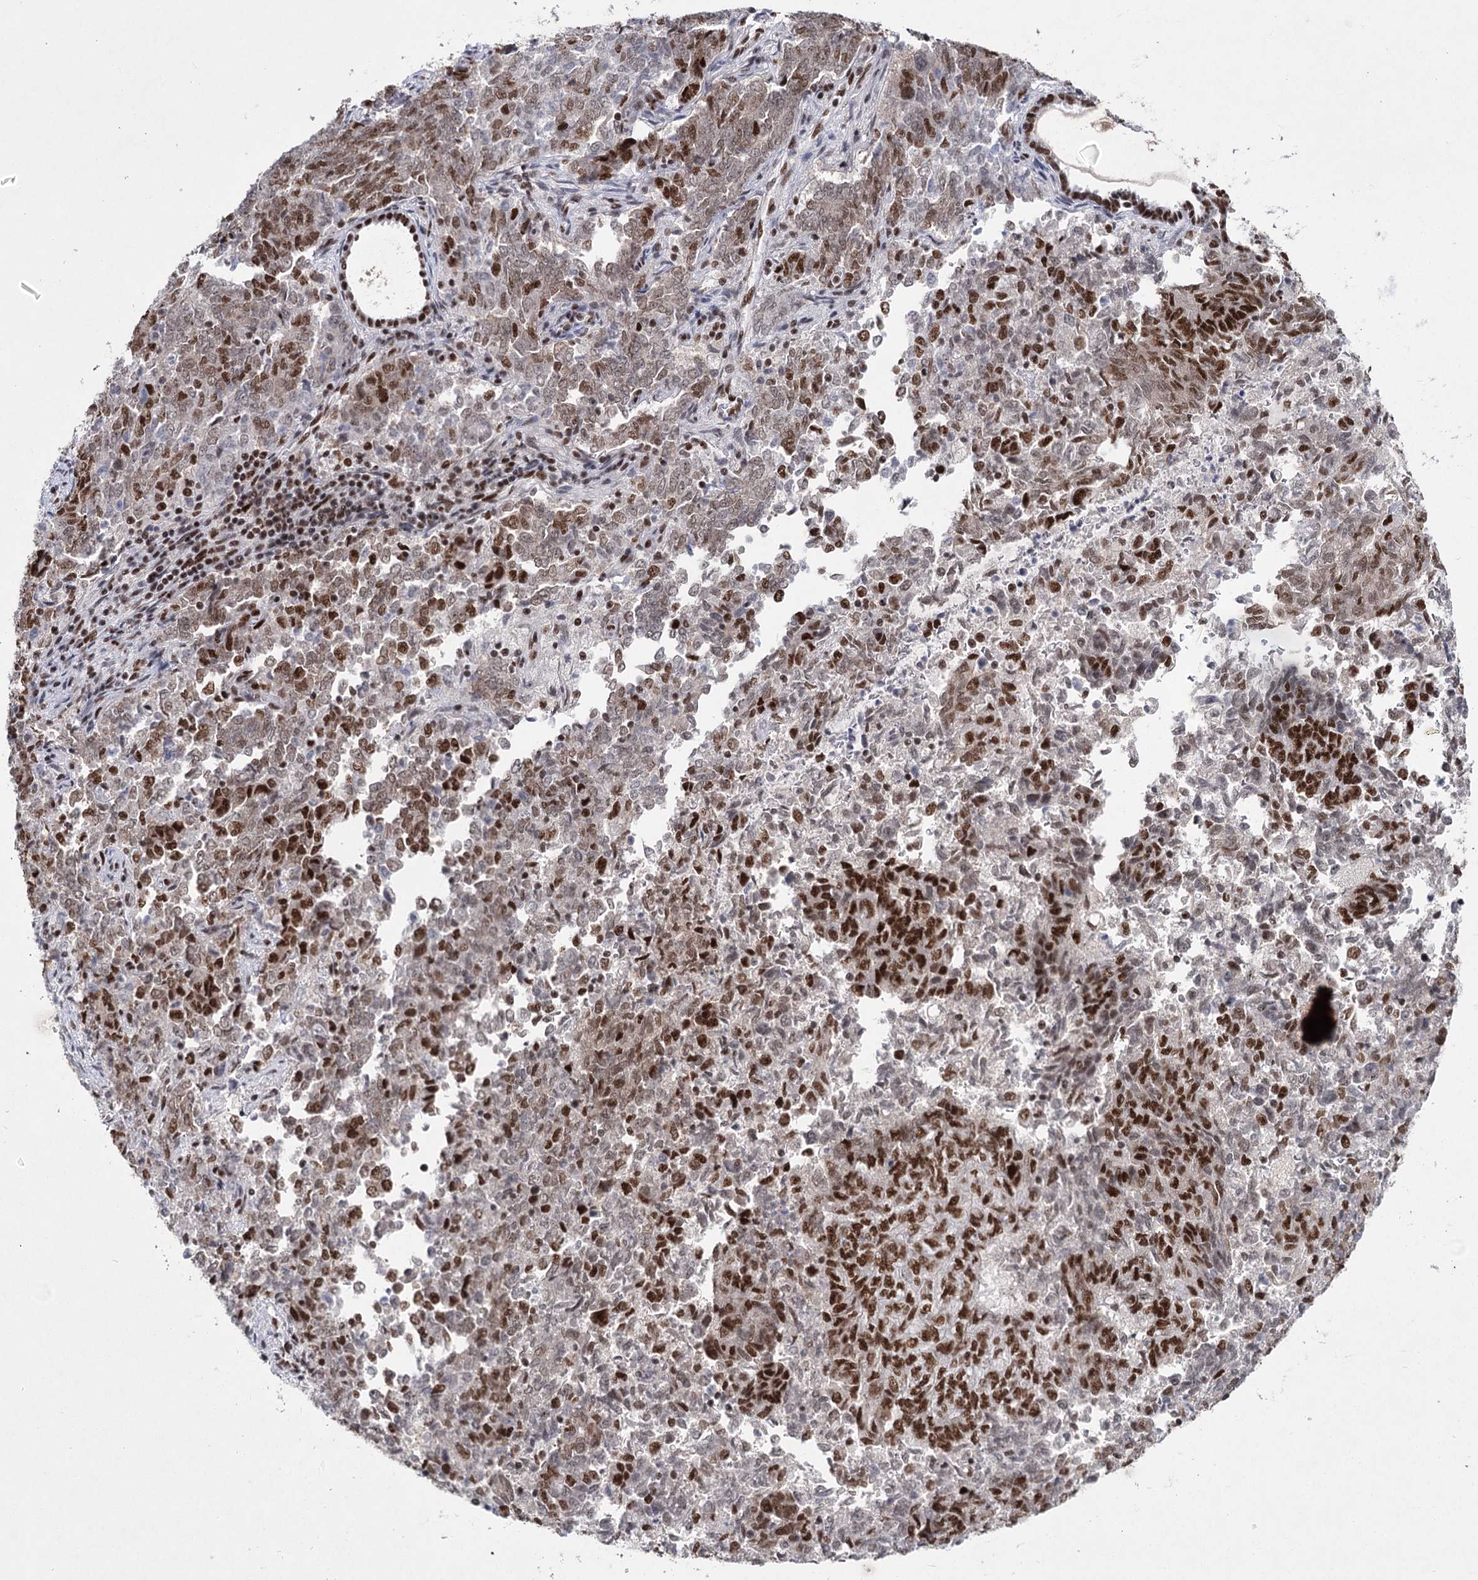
{"staining": {"intensity": "strong", "quantity": ">75%", "location": "nuclear"}, "tissue": "endometrial cancer", "cell_type": "Tumor cells", "image_type": "cancer", "snomed": [{"axis": "morphology", "description": "Adenocarcinoma, NOS"}, {"axis": "topography", "description": "Endometrium"}], "caption": "There is high levels of strong nuclear expression in tumor cells of endometrial adenocarcinoma, as demonstrated by immunohistochemical staining (brown color).", "gene": "SCAF8", "patient": {"sex": "female", "age": 80}}